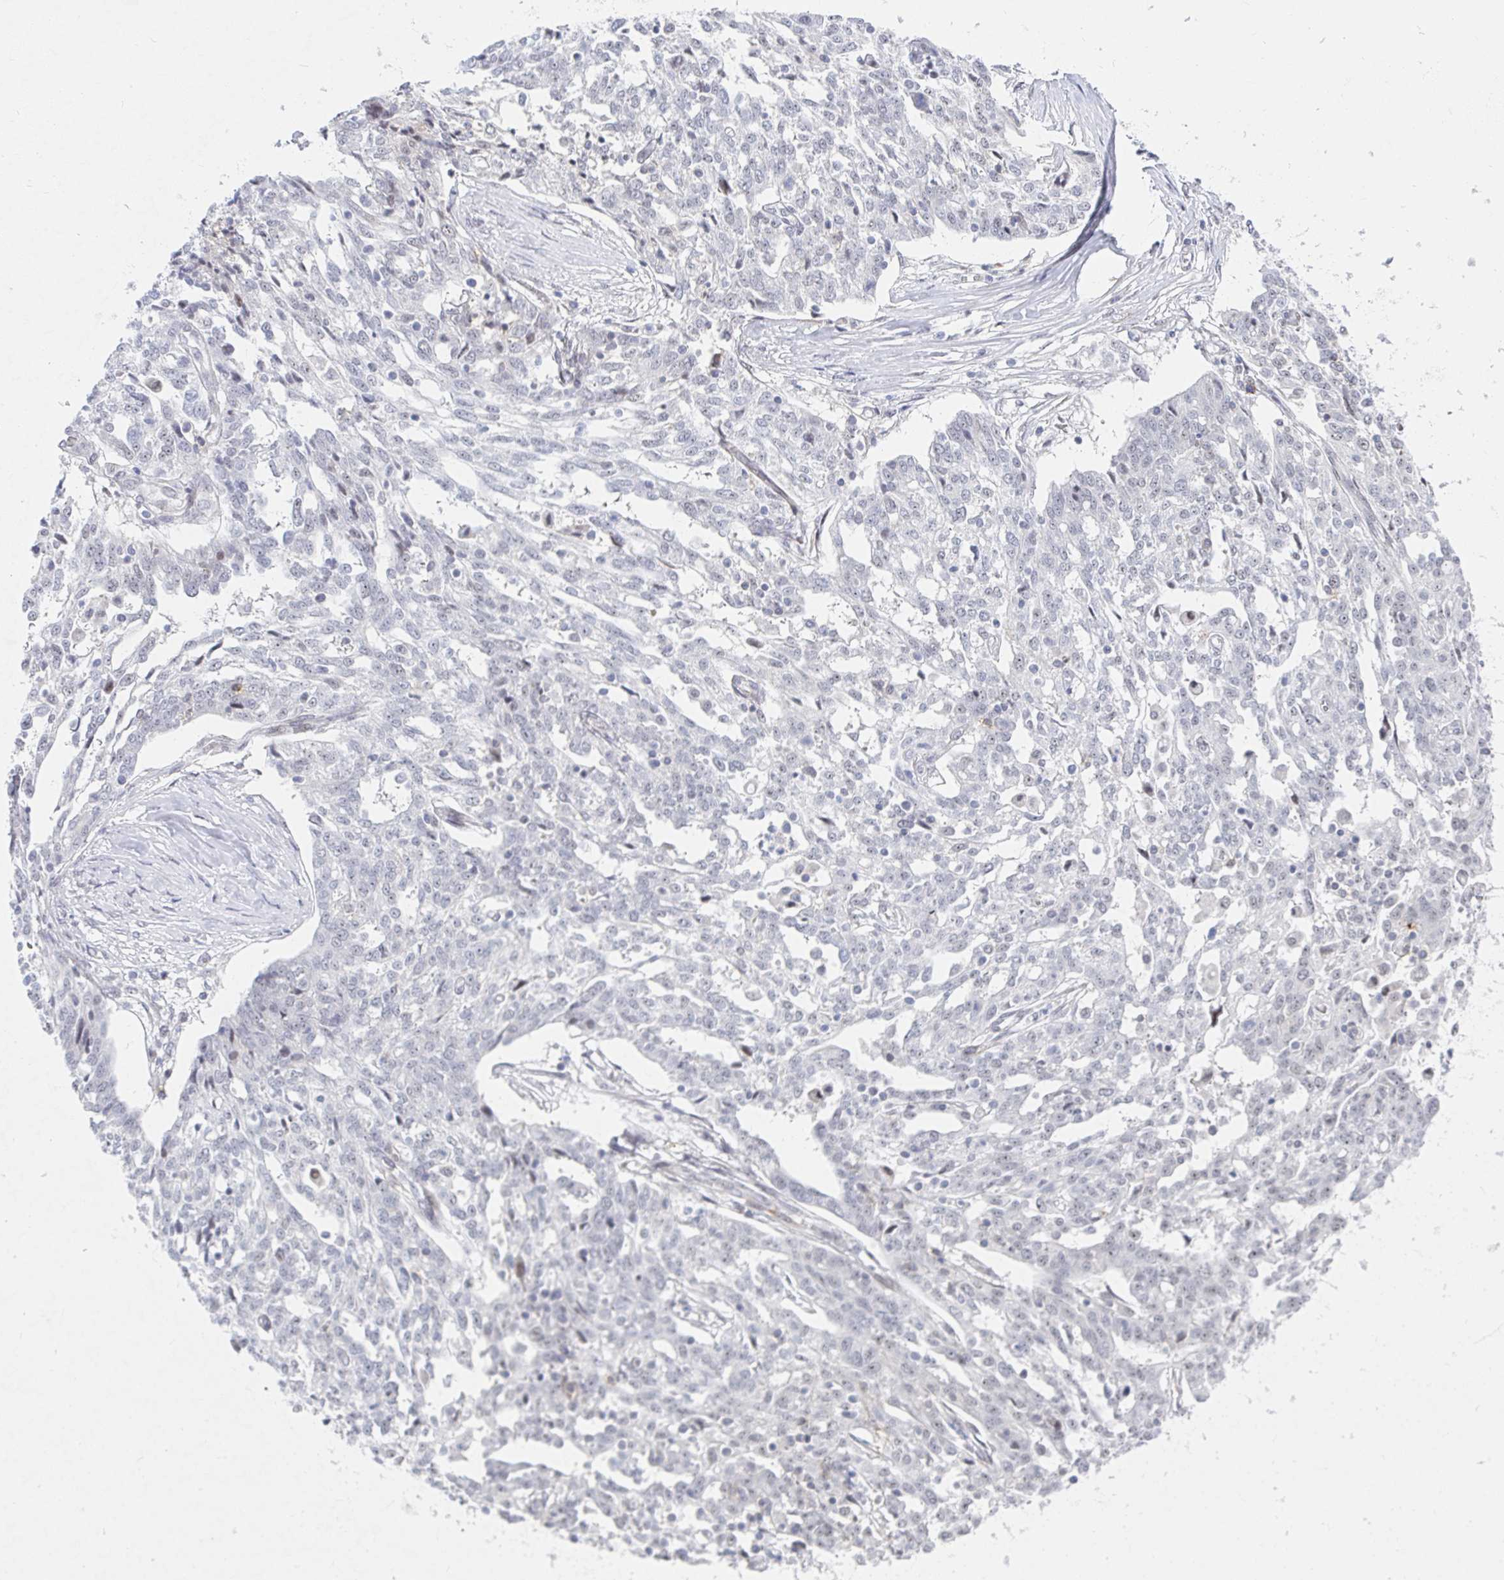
{"staining": {"intensity": "negative", "quantity": "none", "location": "none"}, "tissue": "ovarian cancer", "cell_type": "Tumor cells", "image_type": "cancer", "snomed": [{"axis": "morphology", "description": "Cystadenocarcinoma, serous, NOS"}, {"axis": "topography", "description": "Ovary"}], "caption": "Immunohistochemistry photomicrograph of neoplastic tissue: human ovarian serous cystadenocarcinoma stained with DAB displays no significant protein staining in tumor cells. (DAB (3,3'-diaminobenzidine) immunohistochemistry with hematoxylin counter stain).", "gene": "COL28A1", "patient": {"sex": "female", "age": 67}}